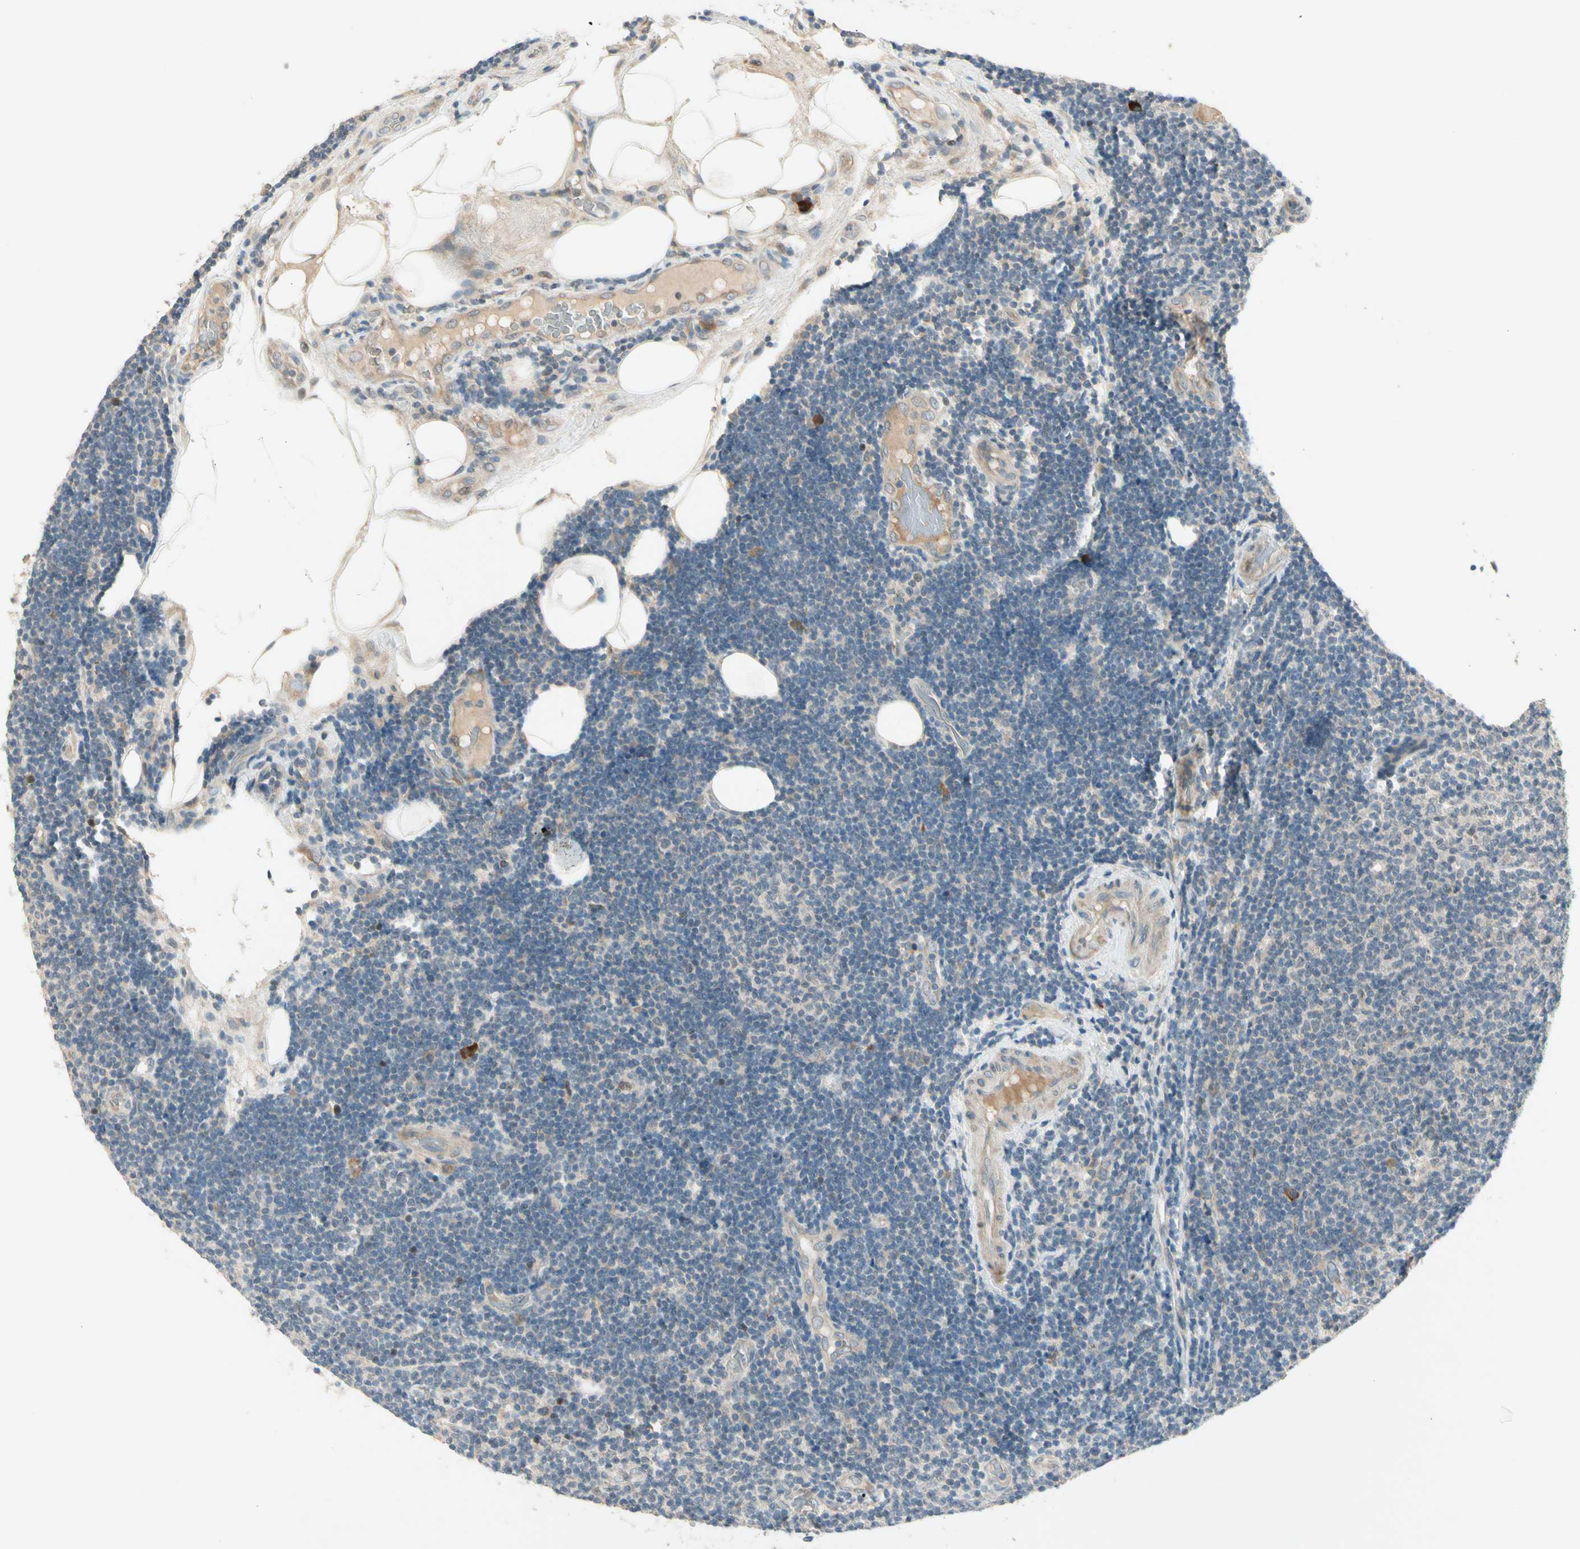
{"staining": {"intensity": "negative", "quantity": "none", "location": "none"}, "tissue": "lymphoma", "cell_type": "Tumor cells", "image_type": "cancer", "snomed": [{"axis": "morphology", "description": "Malignant lymphoma, non-Hodgkin's type, Low grade"}, {"axis": "topography", "description": "Lymph node"}], "caption": "Protein analysis of lymphoma exhibits no significant staining in tumor cells.", "gene": "PCDHB15", "patient": {"sex": "male", "age": 83}}